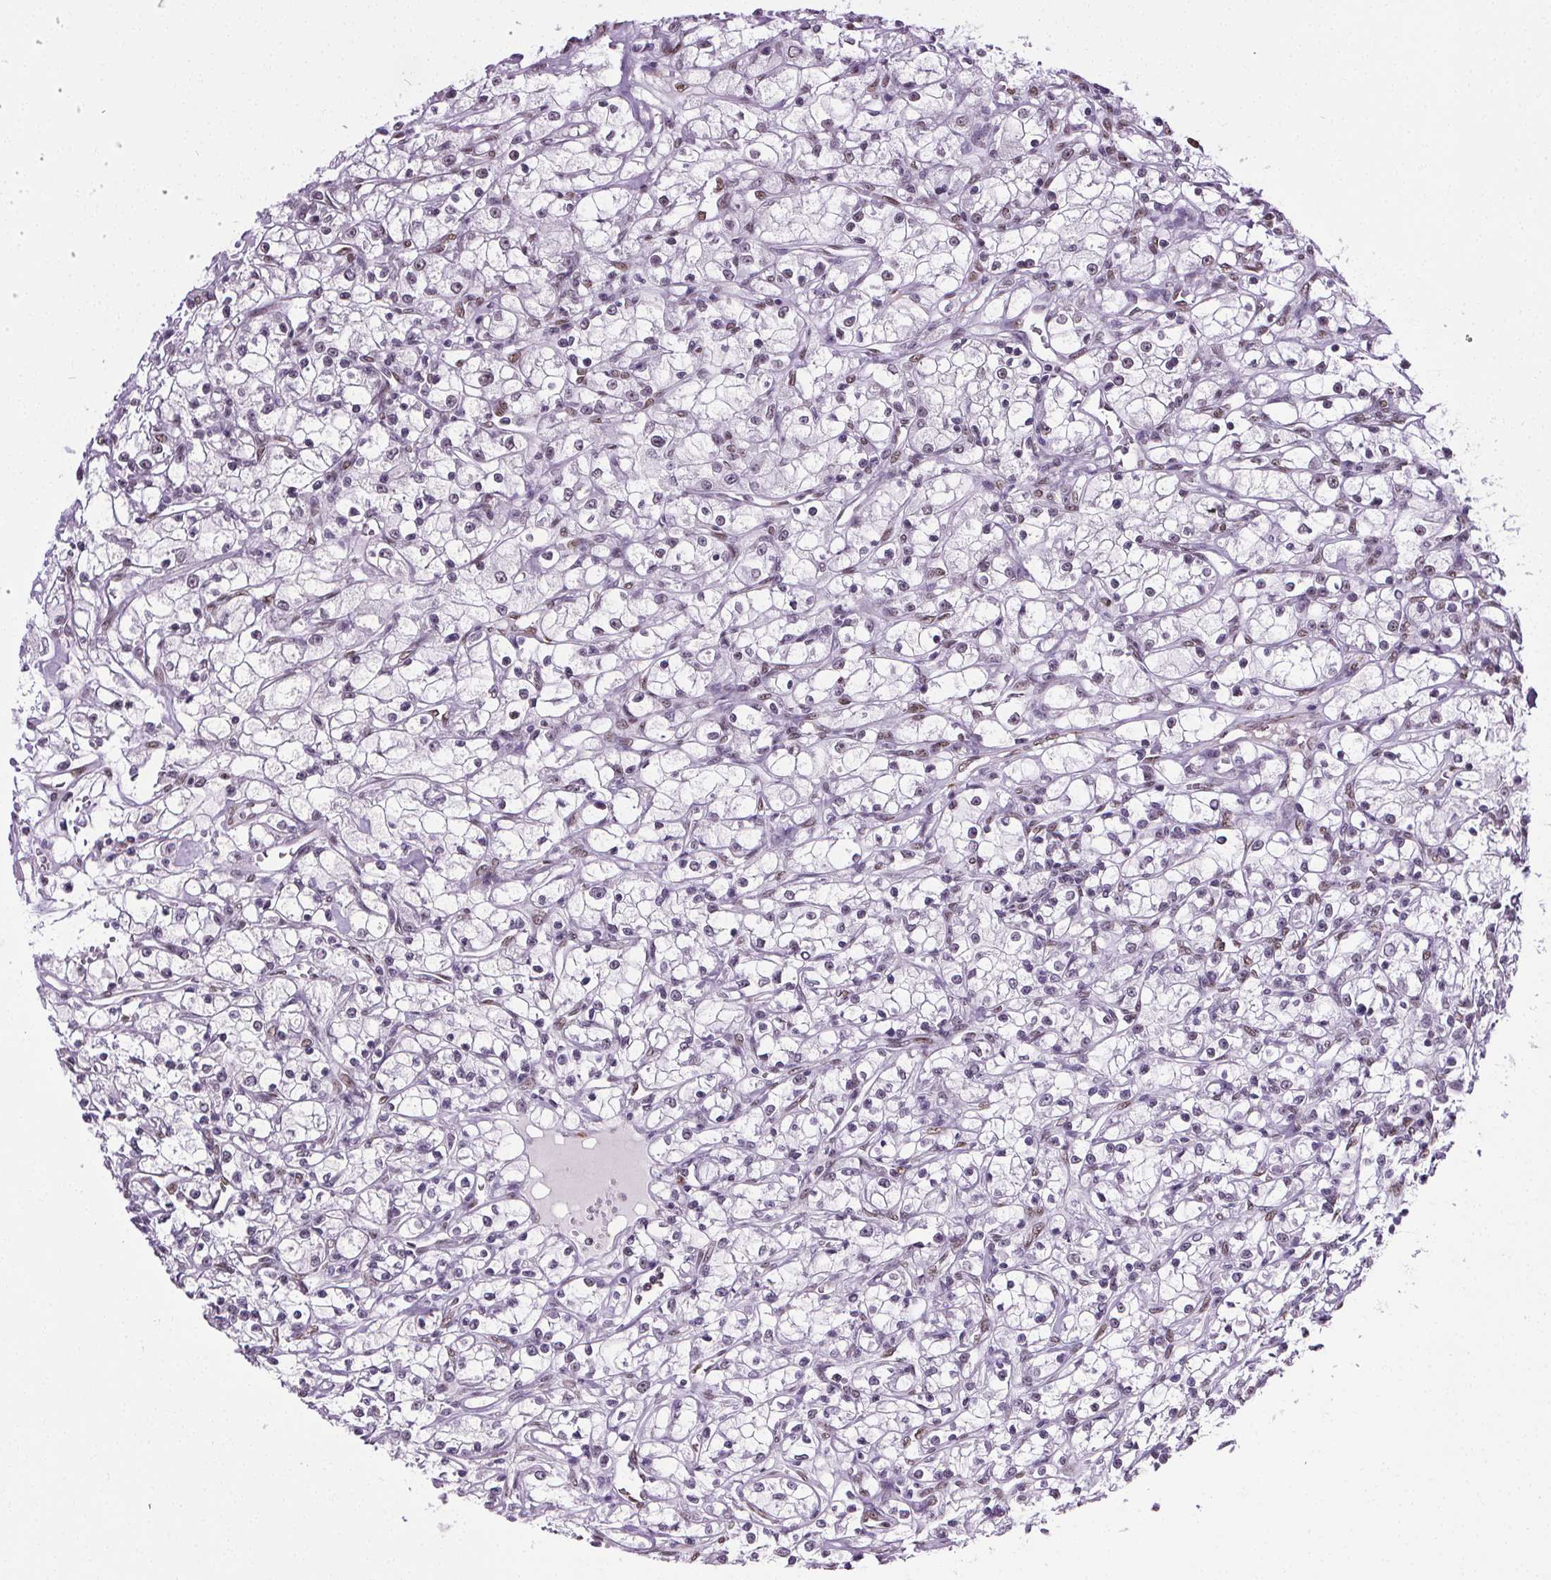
{"staining": {"intensity": "negative", "quantity": "none", "location": "none"}, "tissue": "renal cancer", "cell_type": "Tumor cells", "image_type": "cancer", "snomed": [{"axis": "morphology", "description": "Adenocarcinoma, NOS"}, {"axis": "topography", "description": "Kidney"}], "caption": "DAB (3,3'-diaminobenzidine) immunohistochemical staining of human adenocarcinoma (renal) demonstrates no significant staining in tumor cells. (DAB immunohistochemistry (IHC) visualized using brightfield microscopy, high magnification).", "gene": "GP6", "patient": {"sex": "female", "age": 59}}